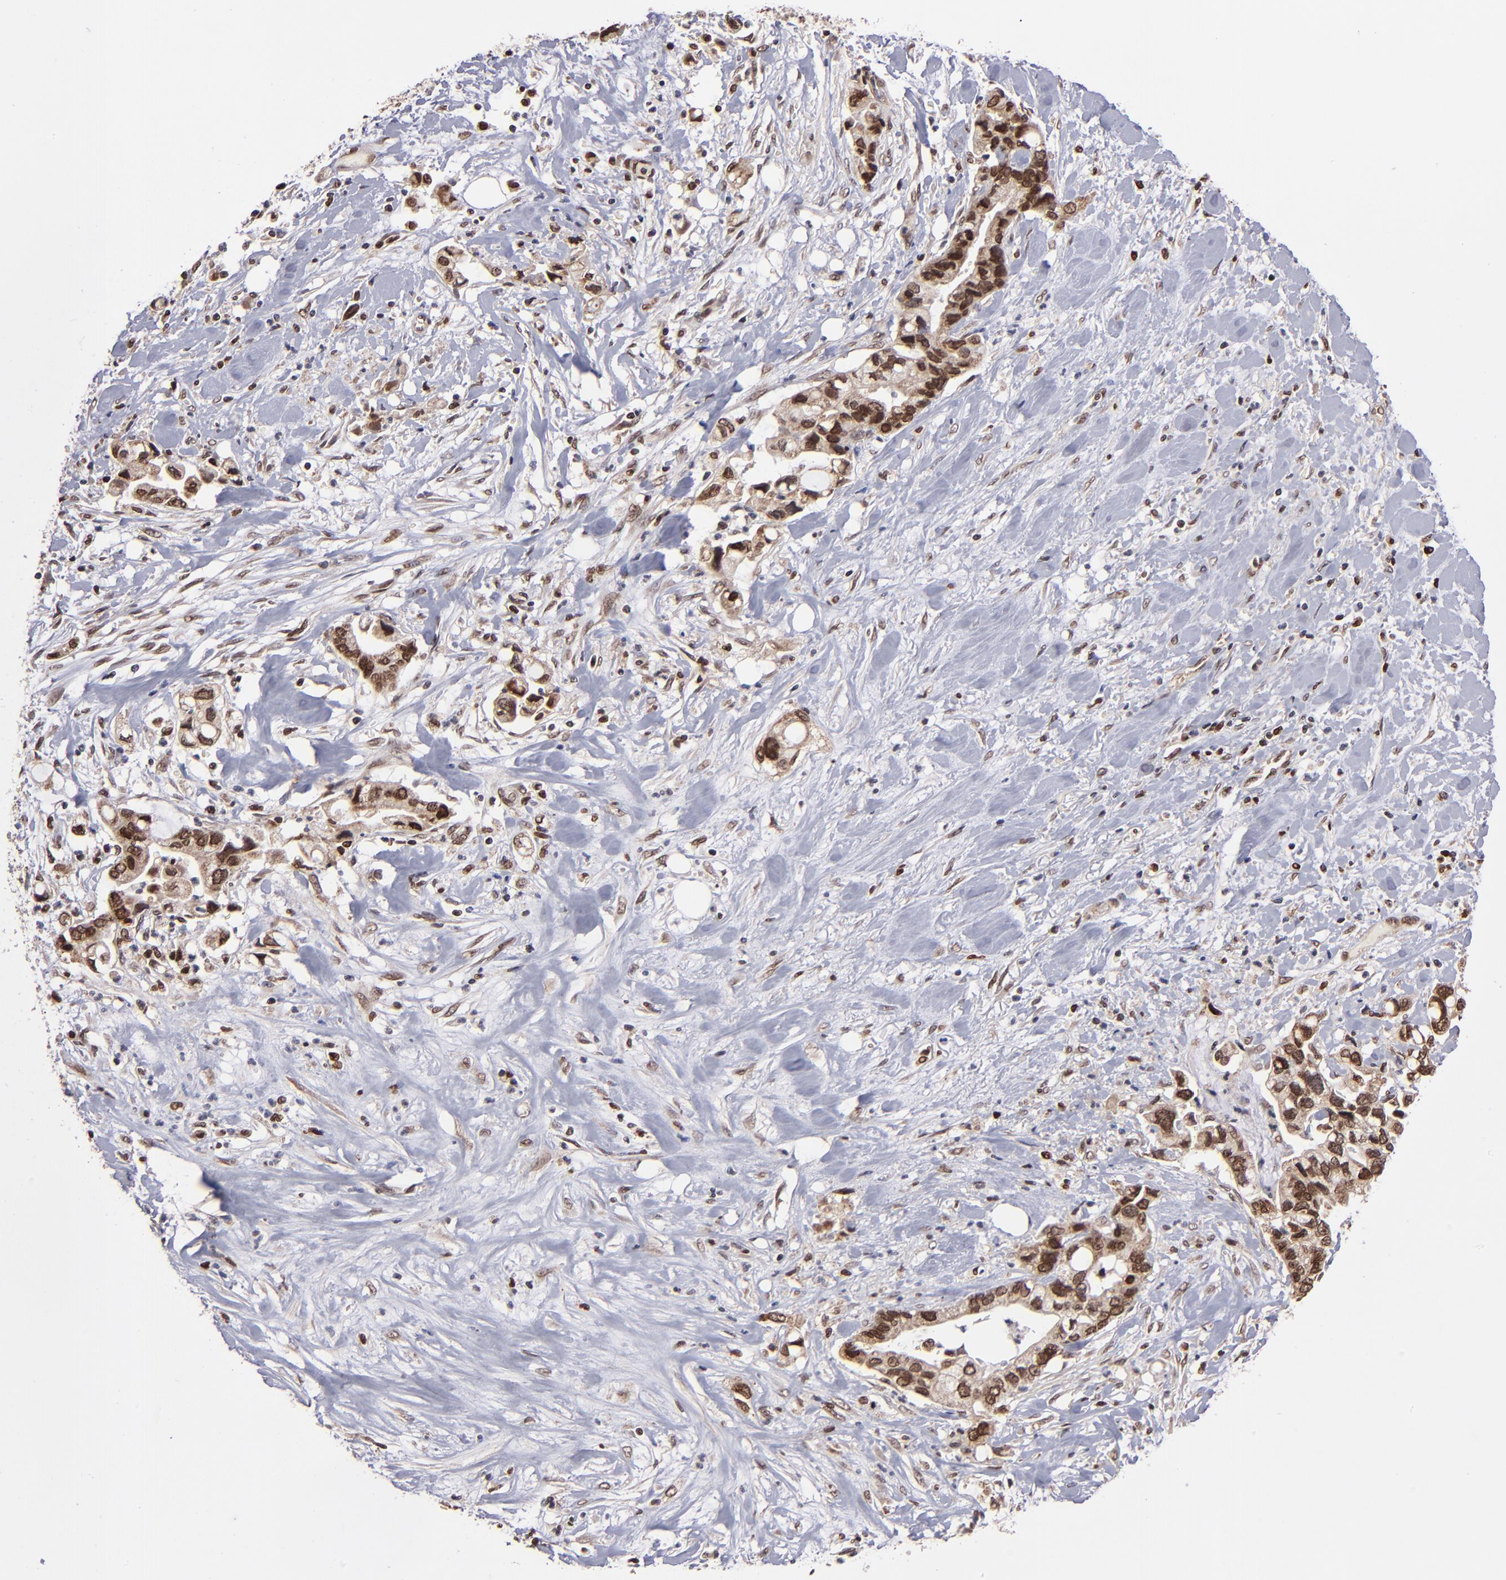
{"staining": {"intensity": "moderate", "quantity": ">75%", "location": "cytoplasmic/membranous,nuclear"}, "tissue": "pancreatic cancer", "cell_type": "Tumor cells", "image_type": "cancer", "snomed": [{"axis": "morphology", "description": "Adenocarcinoma, NOS"}, {"axis": "topography", "description": "Pancreas"}], "caption": "Protein expression analysis of human pancreatic cancer (adenocarcinoma) reveals moderate cytoplasmic/membranous and nuclear staining in about >75% of tumor cells.", "gene": "TOP1MT", "patient": {"sex": "male", "age": 70}}